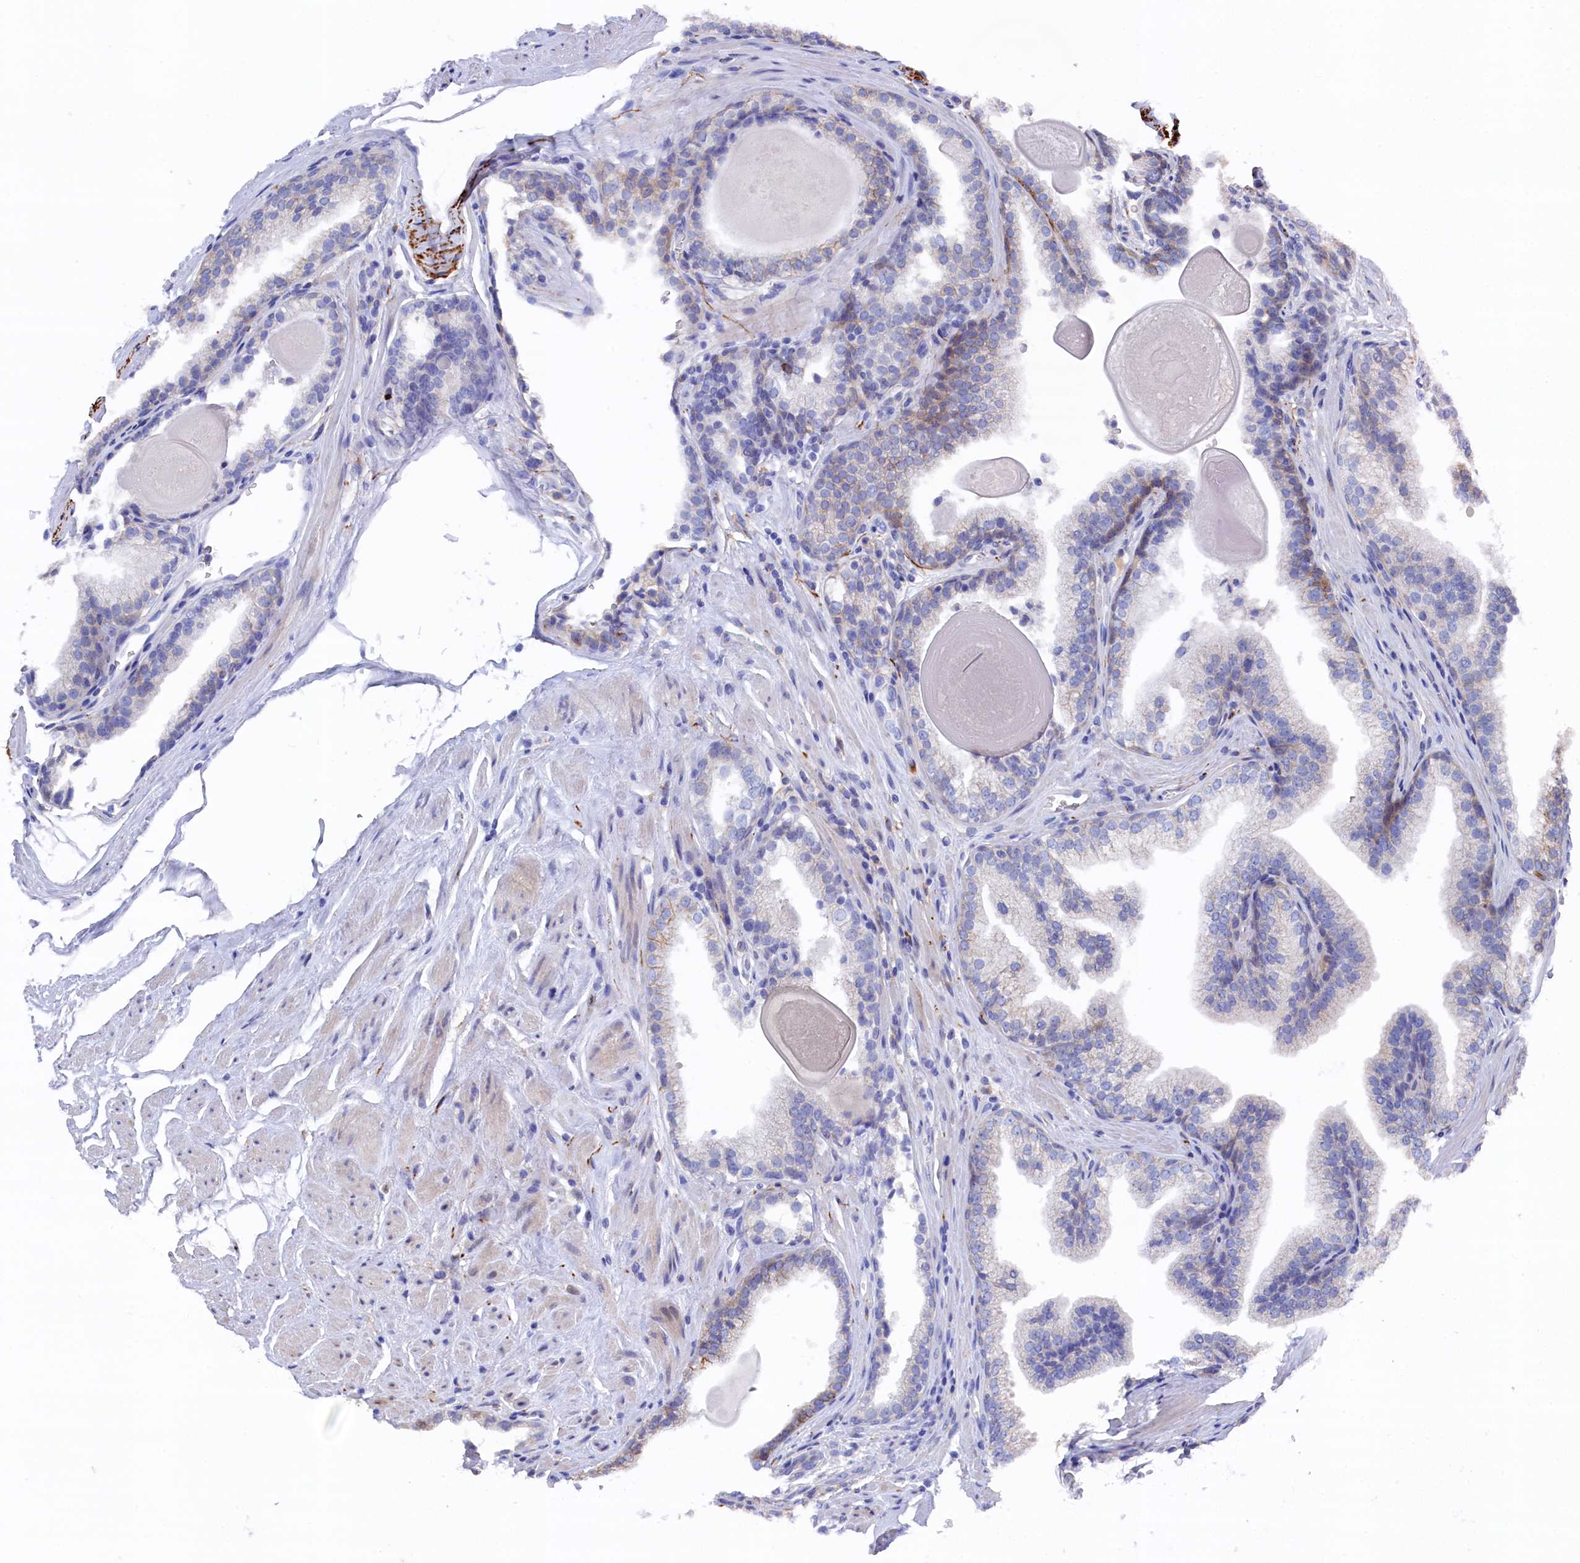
{"staining": {"intensity": "negative", "quantity": "none", "location": "none"}, "tissue": "prostate cancer", "cell_type": "Tumor cells", "image_type": "cancer", "snomed": [{"axis": "morphology", "description": "Adenocarcinoma, High grade"}, {"axis": "topography", "description": "Prostate"}], "caption": "The micrograph reveals no staining of tumor cells in prostate high-grade adenocarcinoma. (Brightfield microscopy of DAB (3,3'-diaminobenzidine) immunohistochemistry at high magnification).", "gene": "C12orf73", "patient": {"sex": "male", "age": 63}}